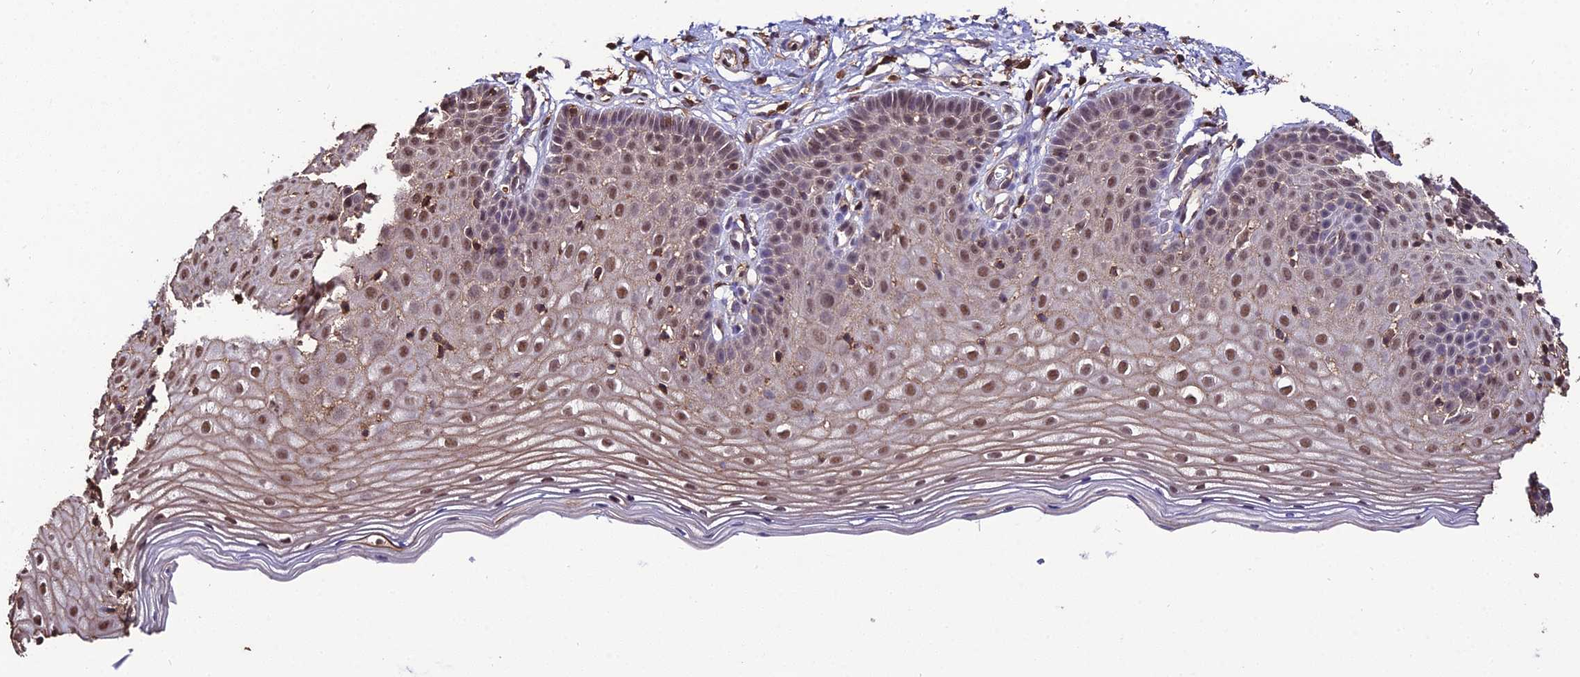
{"staining": {"intensity": "moderate", "quantity": ">75%", "location": "cytoplasmic/membranous,nuclear"}, "tissue": "cervix", "cell_type": "Glandular cells", "image_type": "normal", "snomed": [{"axis": "morphology", "description": "Normal tissue, NOS"}, {"axis": "topography", "description": "Cervix"}], "caption": "A medium amount of moderate cytoplasmic/membranous,nuclear staining is present in approximately >75% of glandular cells in unremarkable cervix. The staining was performed using DAB (3,3'-diaminobenzidine), with brown indicating positive protein expression. Nuclei are stained blue with hematoxylin.", "gene": "PPP4C", "patient": {"sex": "female", "age": 36}}